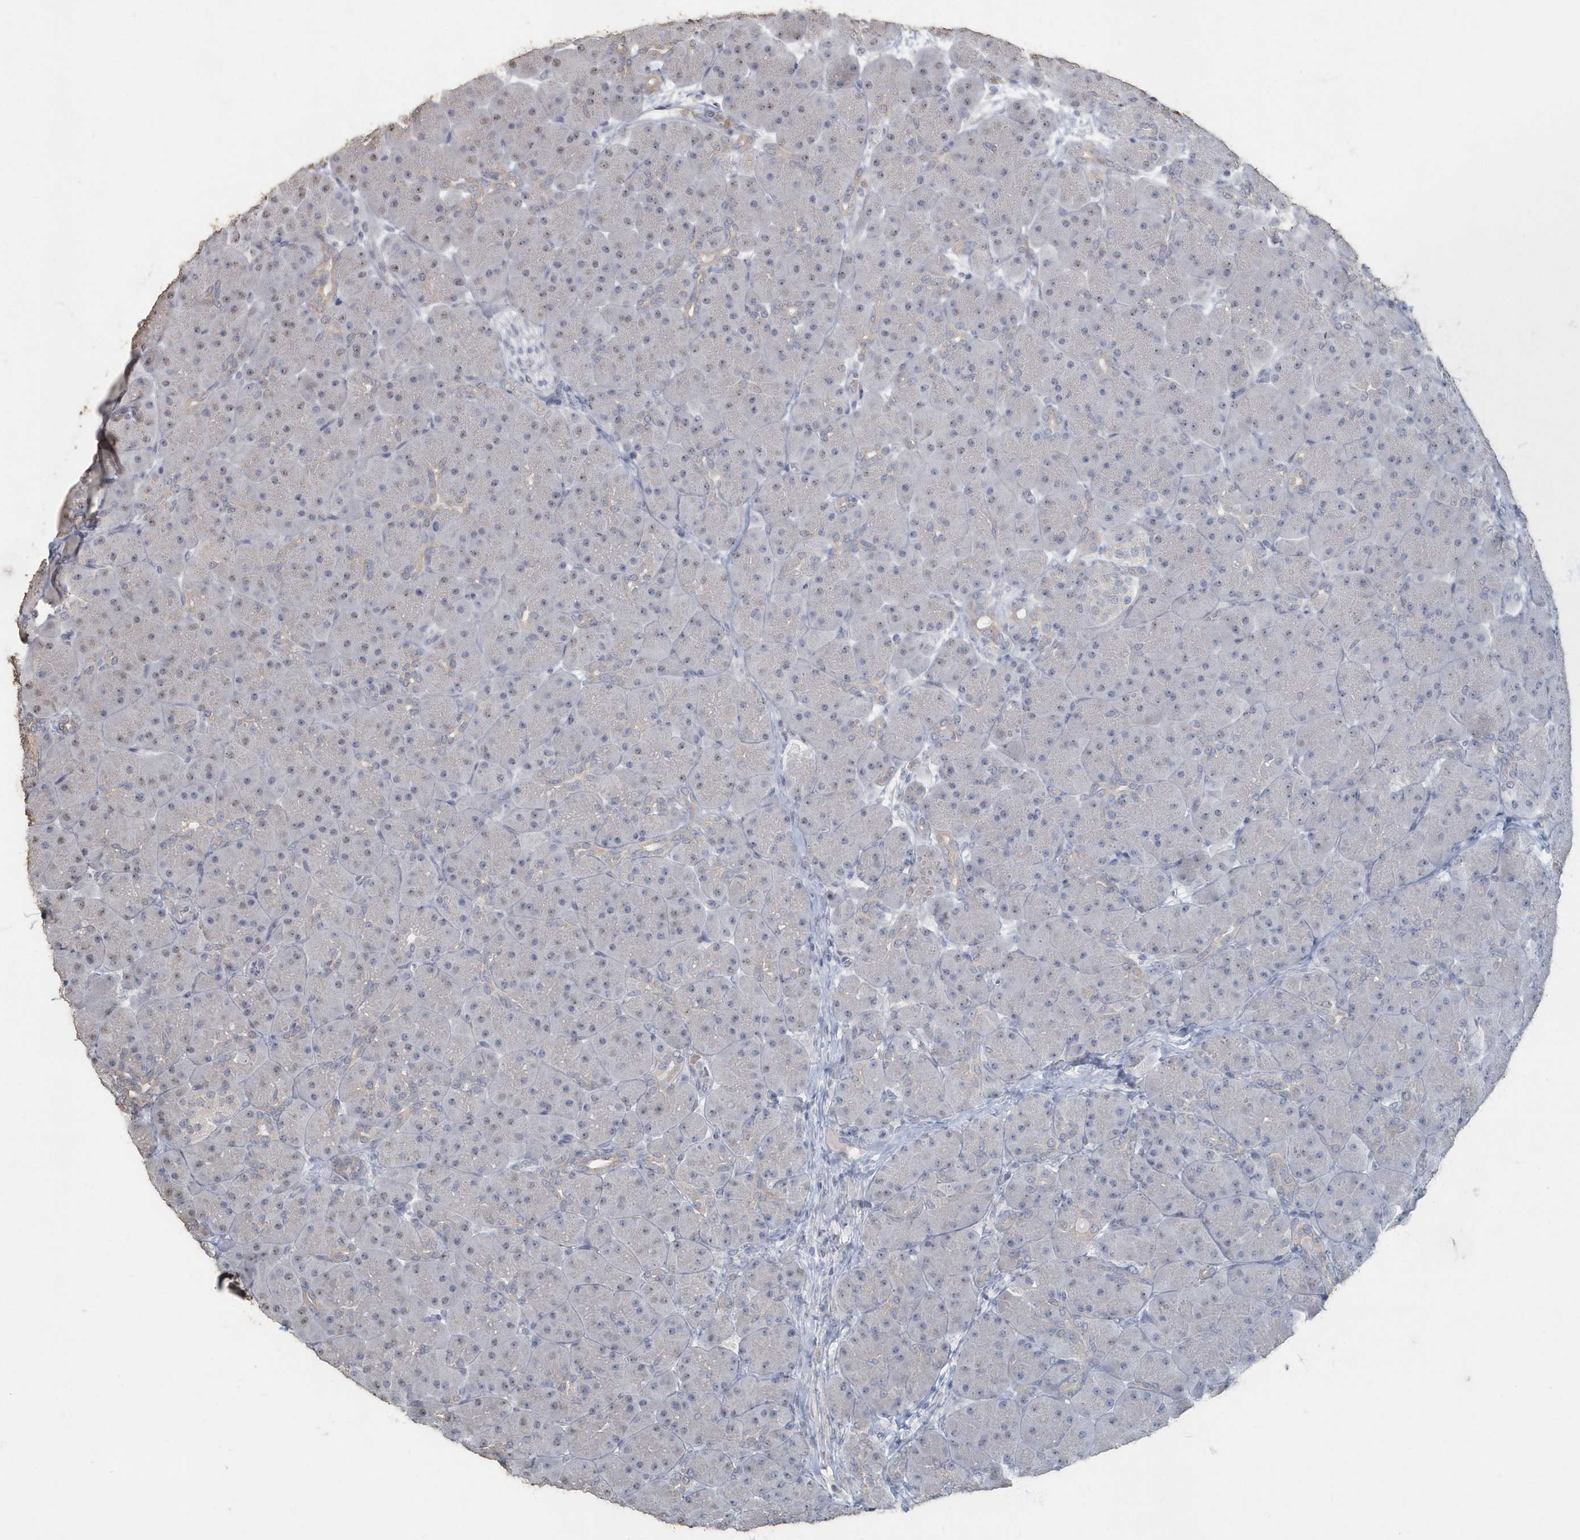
{"staining": {"intensity": "weak", "quantity": "<25%", "location": "cytoplasmic/membranous"}, "tissue": "pancreas", "cell_type": "Exocrine glandular cells", "image_type": "normal", "snomed": [{"axis": "morphology", "description": "Normal tissue, NOS"}, {"axis": "topography", "description": "Pancreas"}], "caption": "Human pancreas stained for a protein using immunohistochemistry demonstrates no expression in exocrine glandular cells.", "gene": "MYOT", "patient": {"sex": "male", "age": 66}}